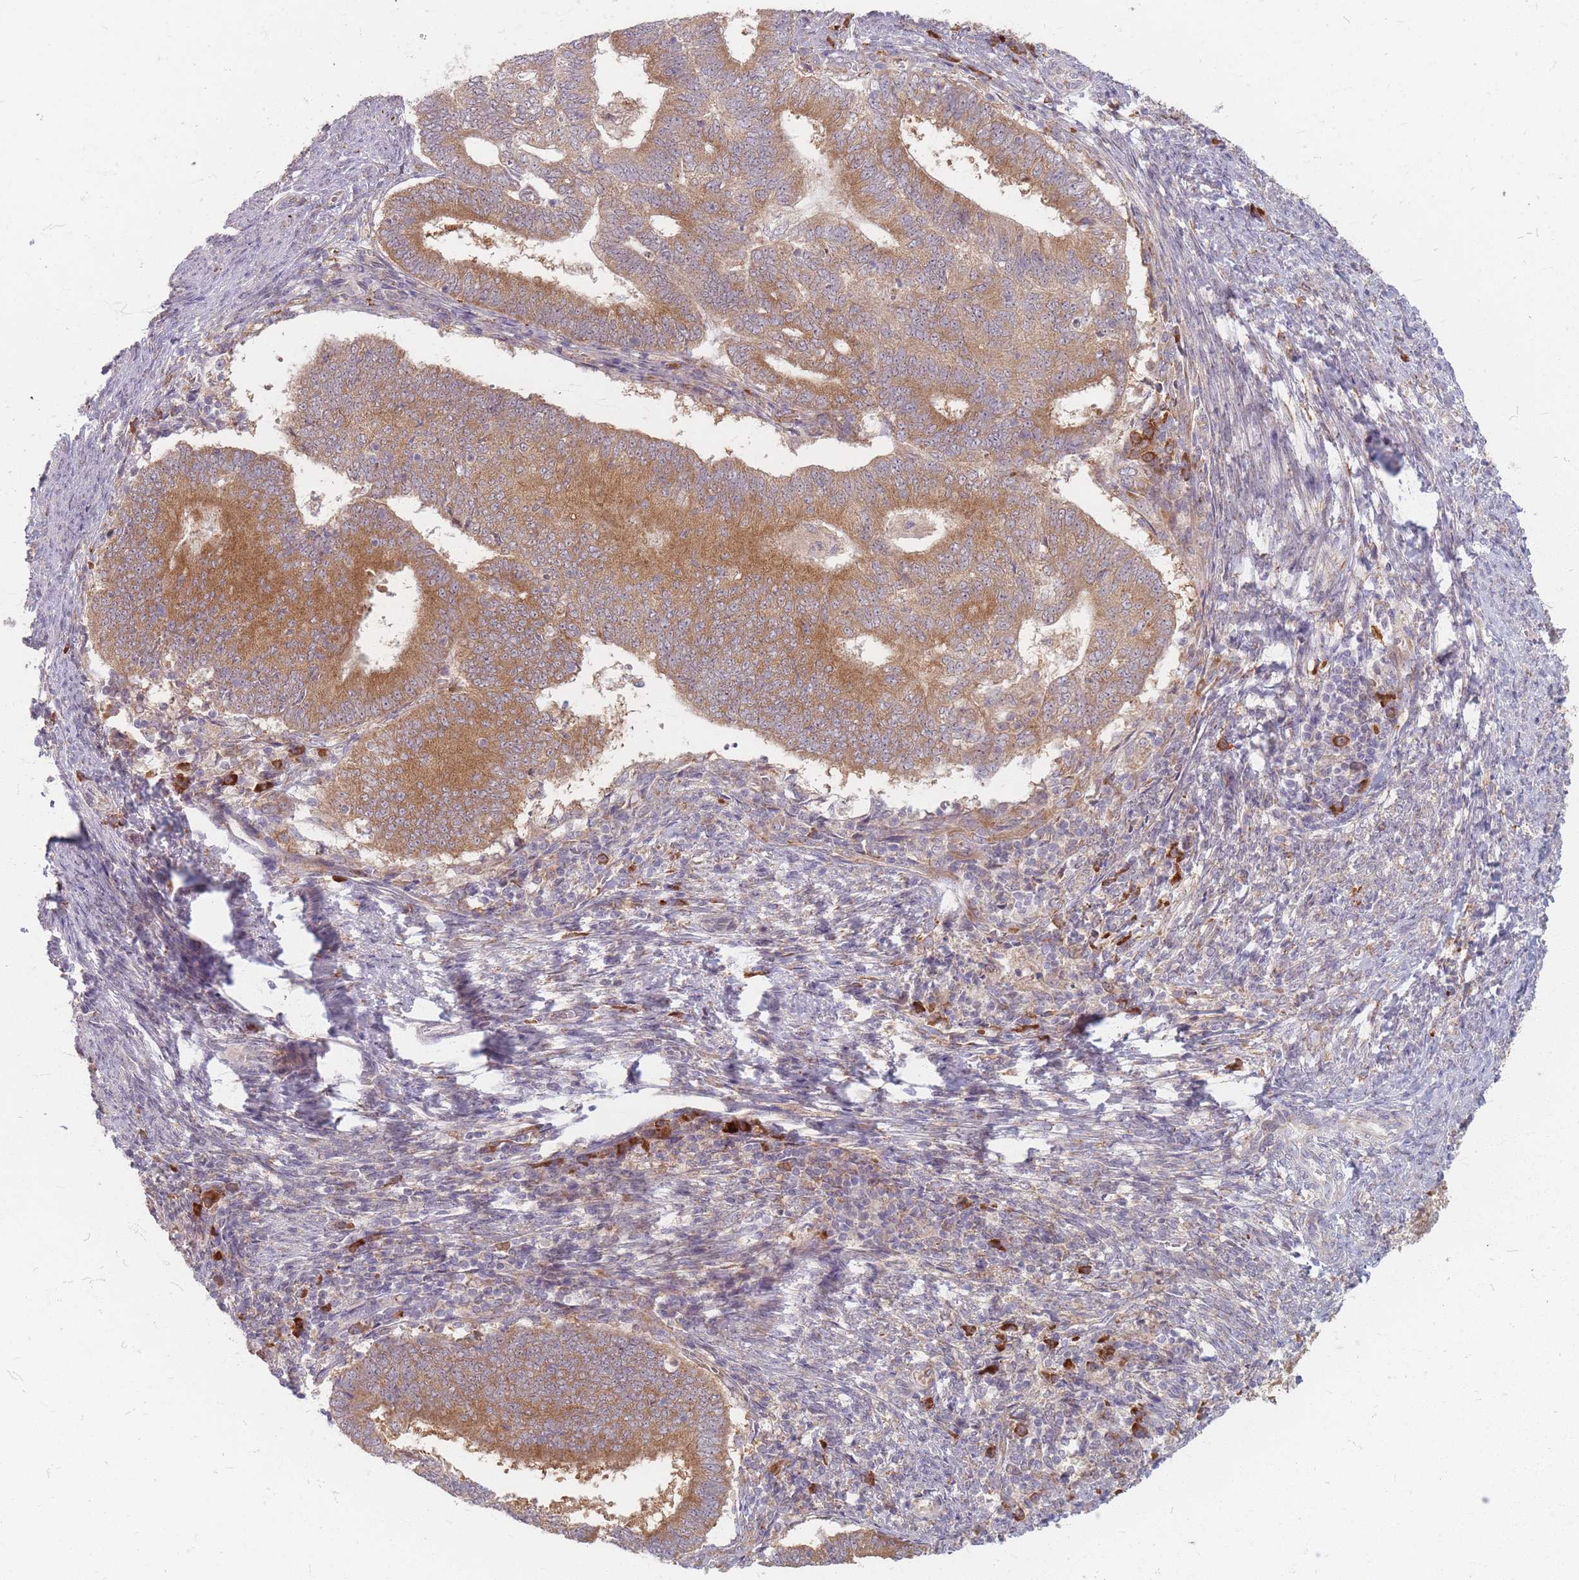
{"staining": {"intensity": "moderate", "quantity": ">75%", "location": "cytoplasmic/membranous"}, "tissue": "endometrial cancer", "cell_type": "Tumor cells", "image_type": "cancer", "snomed": [{"axis": "morphology", "description": "Adenocarcinoma, NOS"}, {"axis": "topography", "description": "Endometrium"}], "caption": "Immunohistochemistry (IHC) of endometrial cancer shows medium levels of moderate cytoplasmic/membranous expression in approximately >75% of tumor cells.", "gene": "SMIM14", "patient": {"sex": "female", "age": 70}}